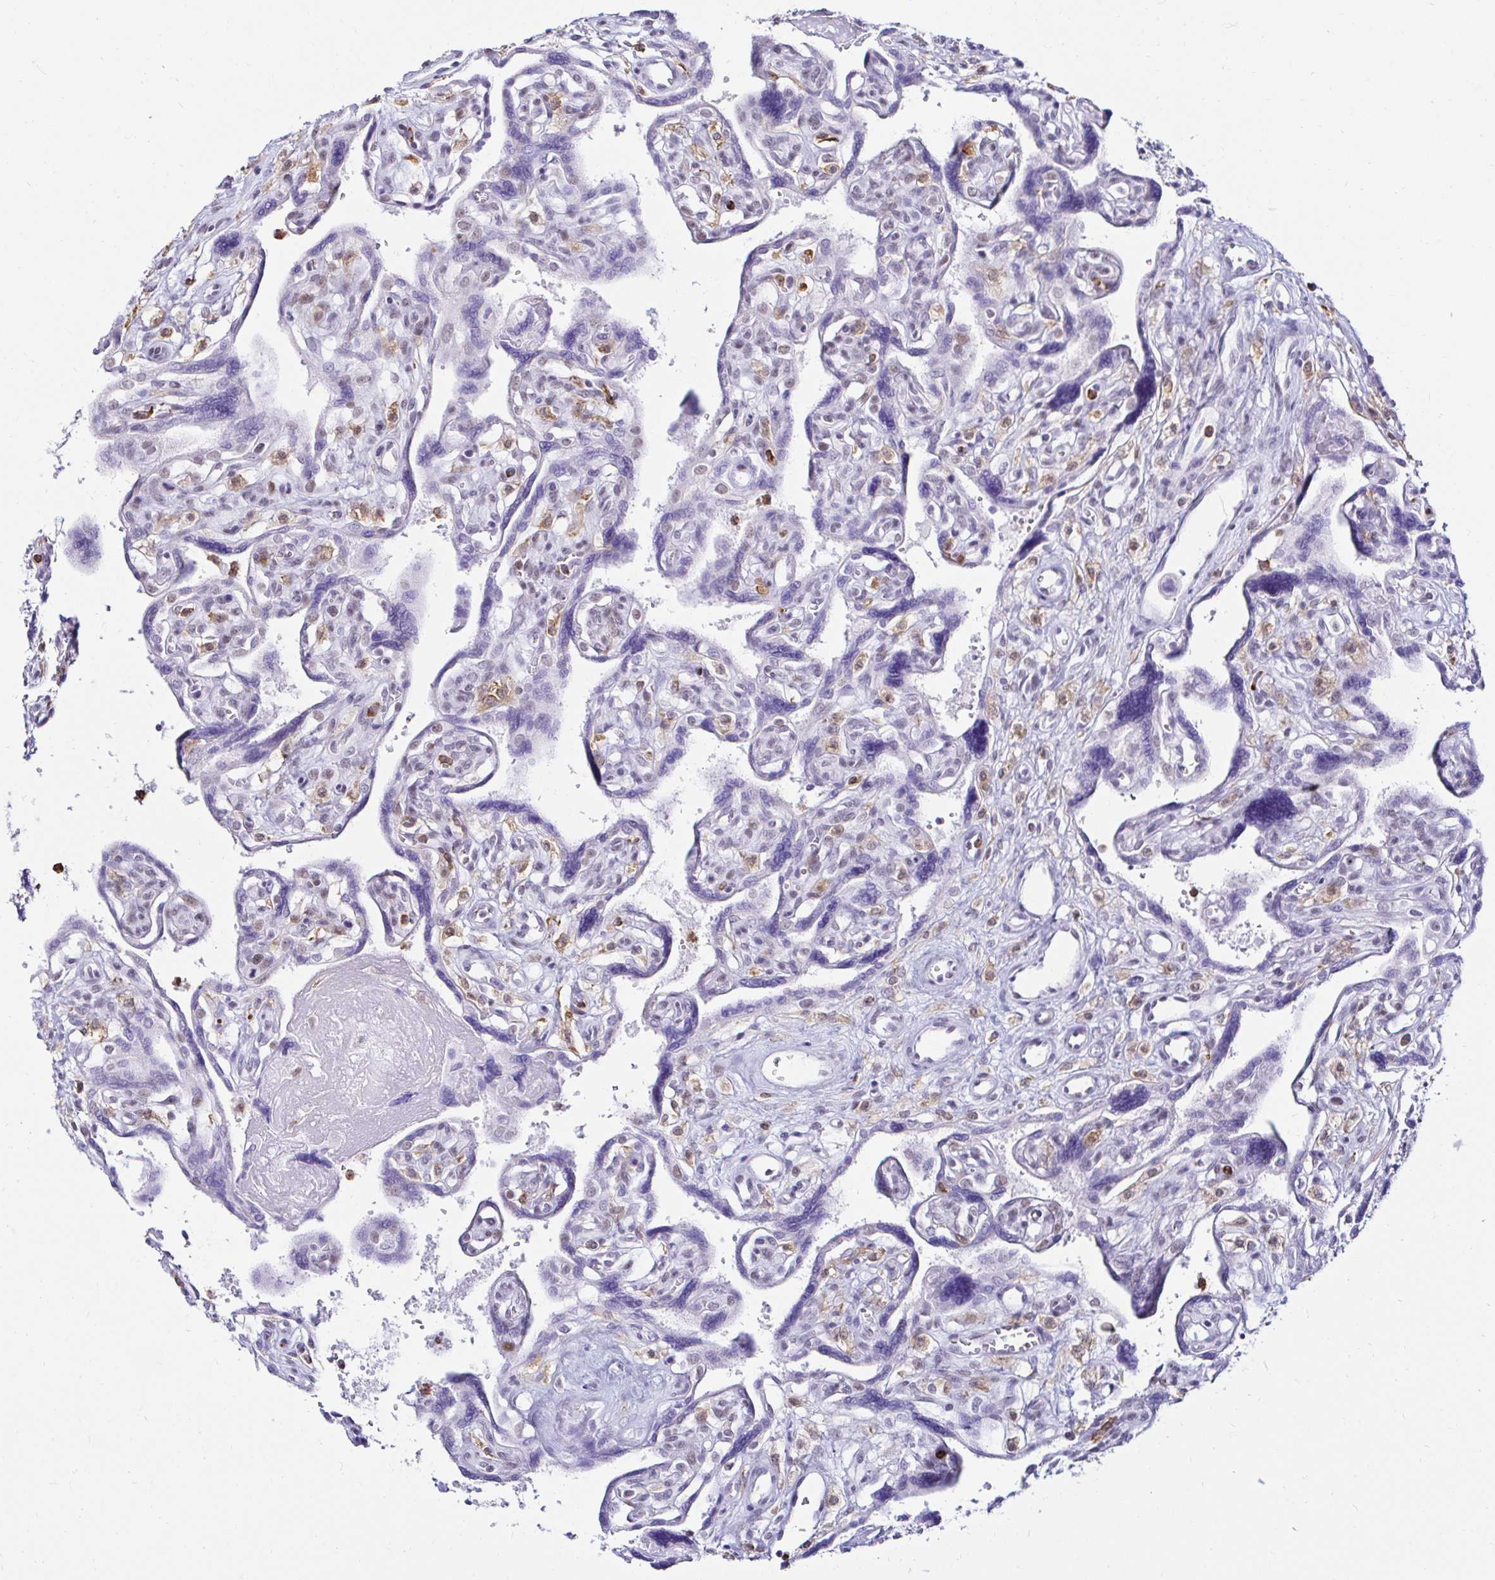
{"staining": {"intensity": "negative", "quantity": "none", "location": "none"}, "tissue": "placenta", "cell_type": "Trophoblastic cells", "image_type": "normal", "snomed": [{"axis": "morphology", "description": "Normal tissue, NOS"}, {"axis": "topography", "description": "Placenta"}], "caption": "IHC micrograph of normal human placenta stained for a protein (brown), which shows no expression in trophoblastic cells.", "gene": "CYBB", "patient": {"sex": "female", "age": 39}}